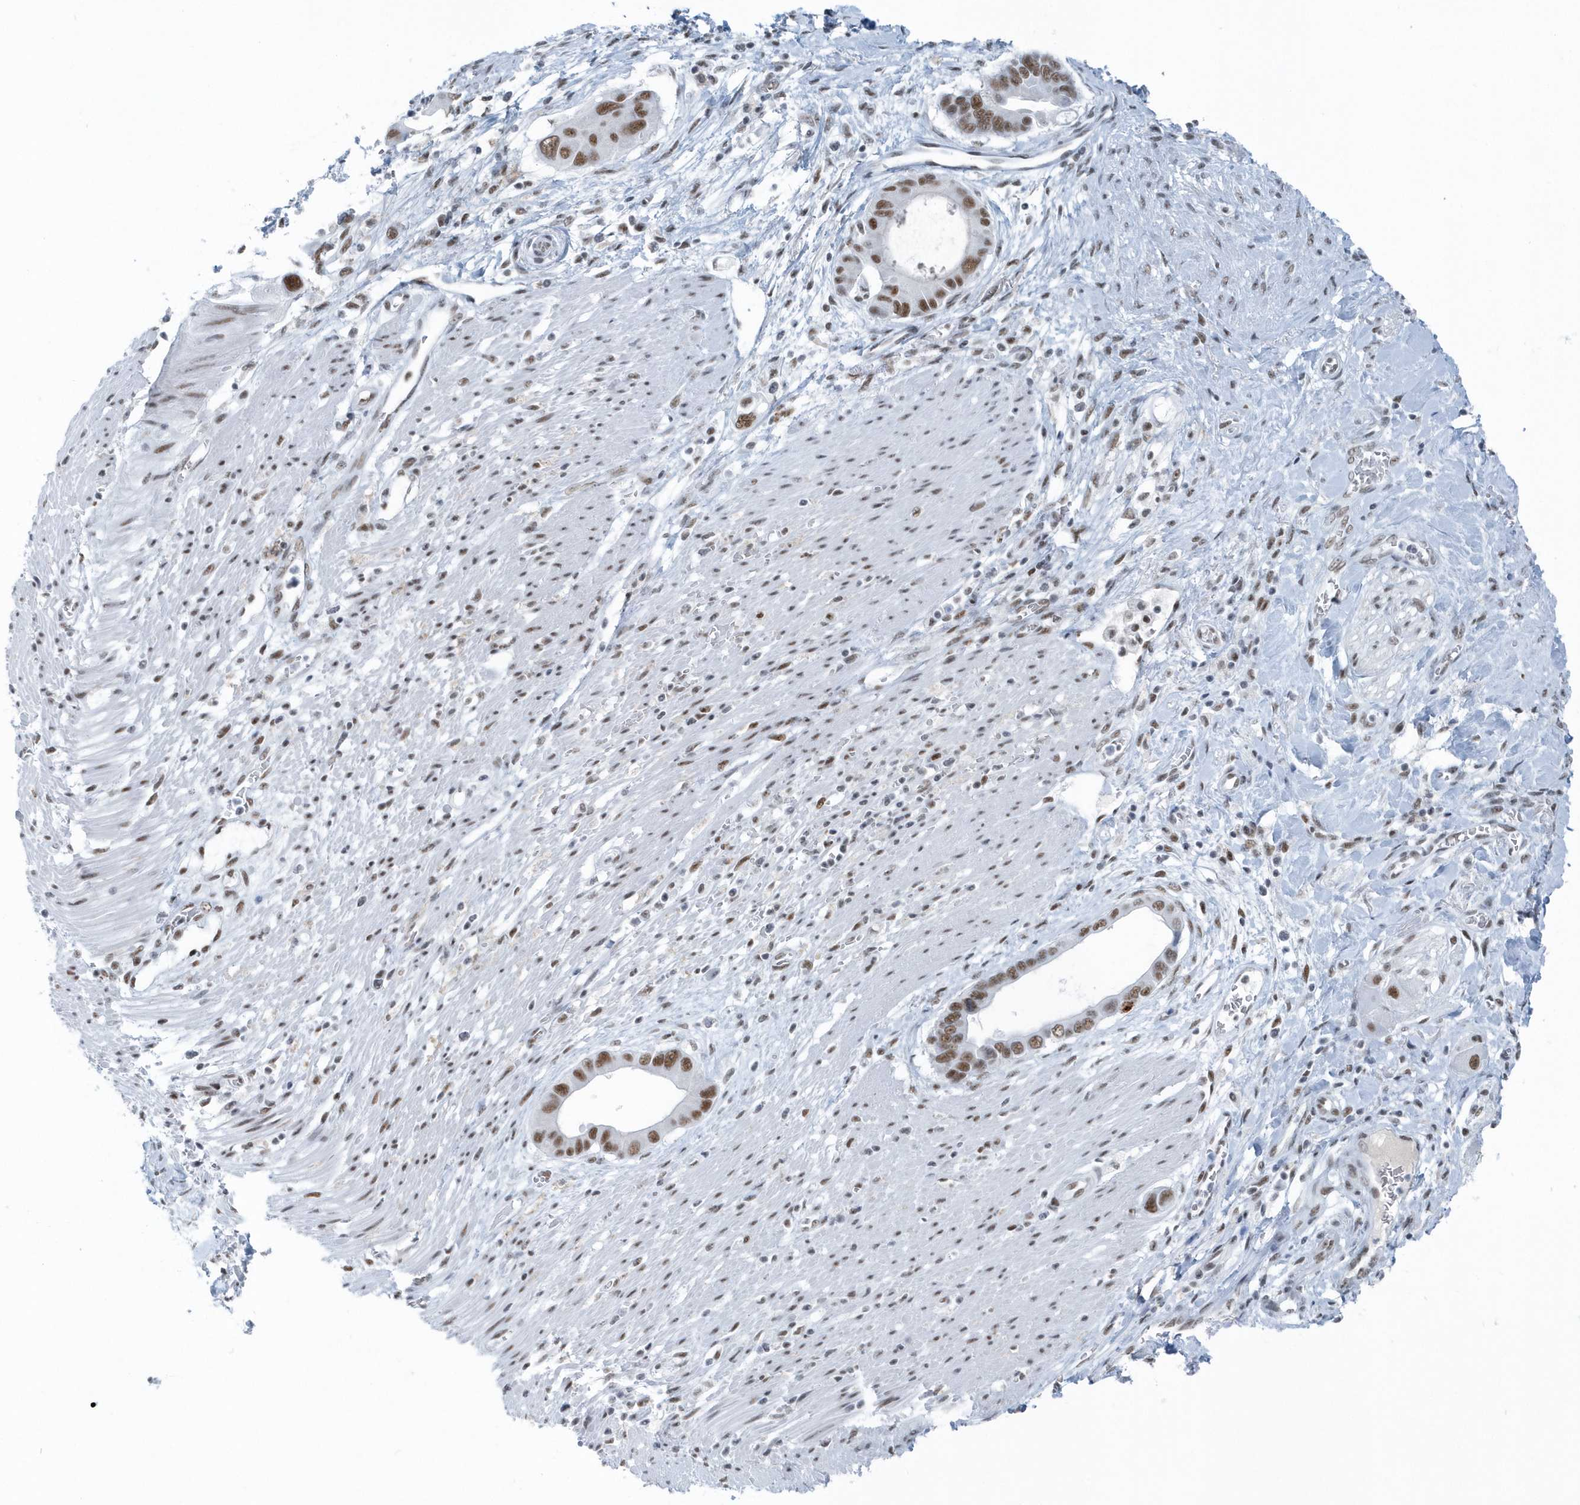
{"staining": {"intensity": "moderate", "quantity": ">75%", "location": "nuclear"}, "tissue": "pancreatic cancer", "cell_type": "Tumor cells", "image_type": "cancer", "snomed": [{"axis": "morphology", "description": "Adenocarcinoma, NOS"}, {"axis": "topography", "description": "Pancreas"}], "caption": "Human pancreatic cancer stained with a brown dye shows moderate nuclear positive expression in approximately >75% of tumor cells.", "gene": "FIP1L1", "patient": {"sex": "male", "age": 68}}